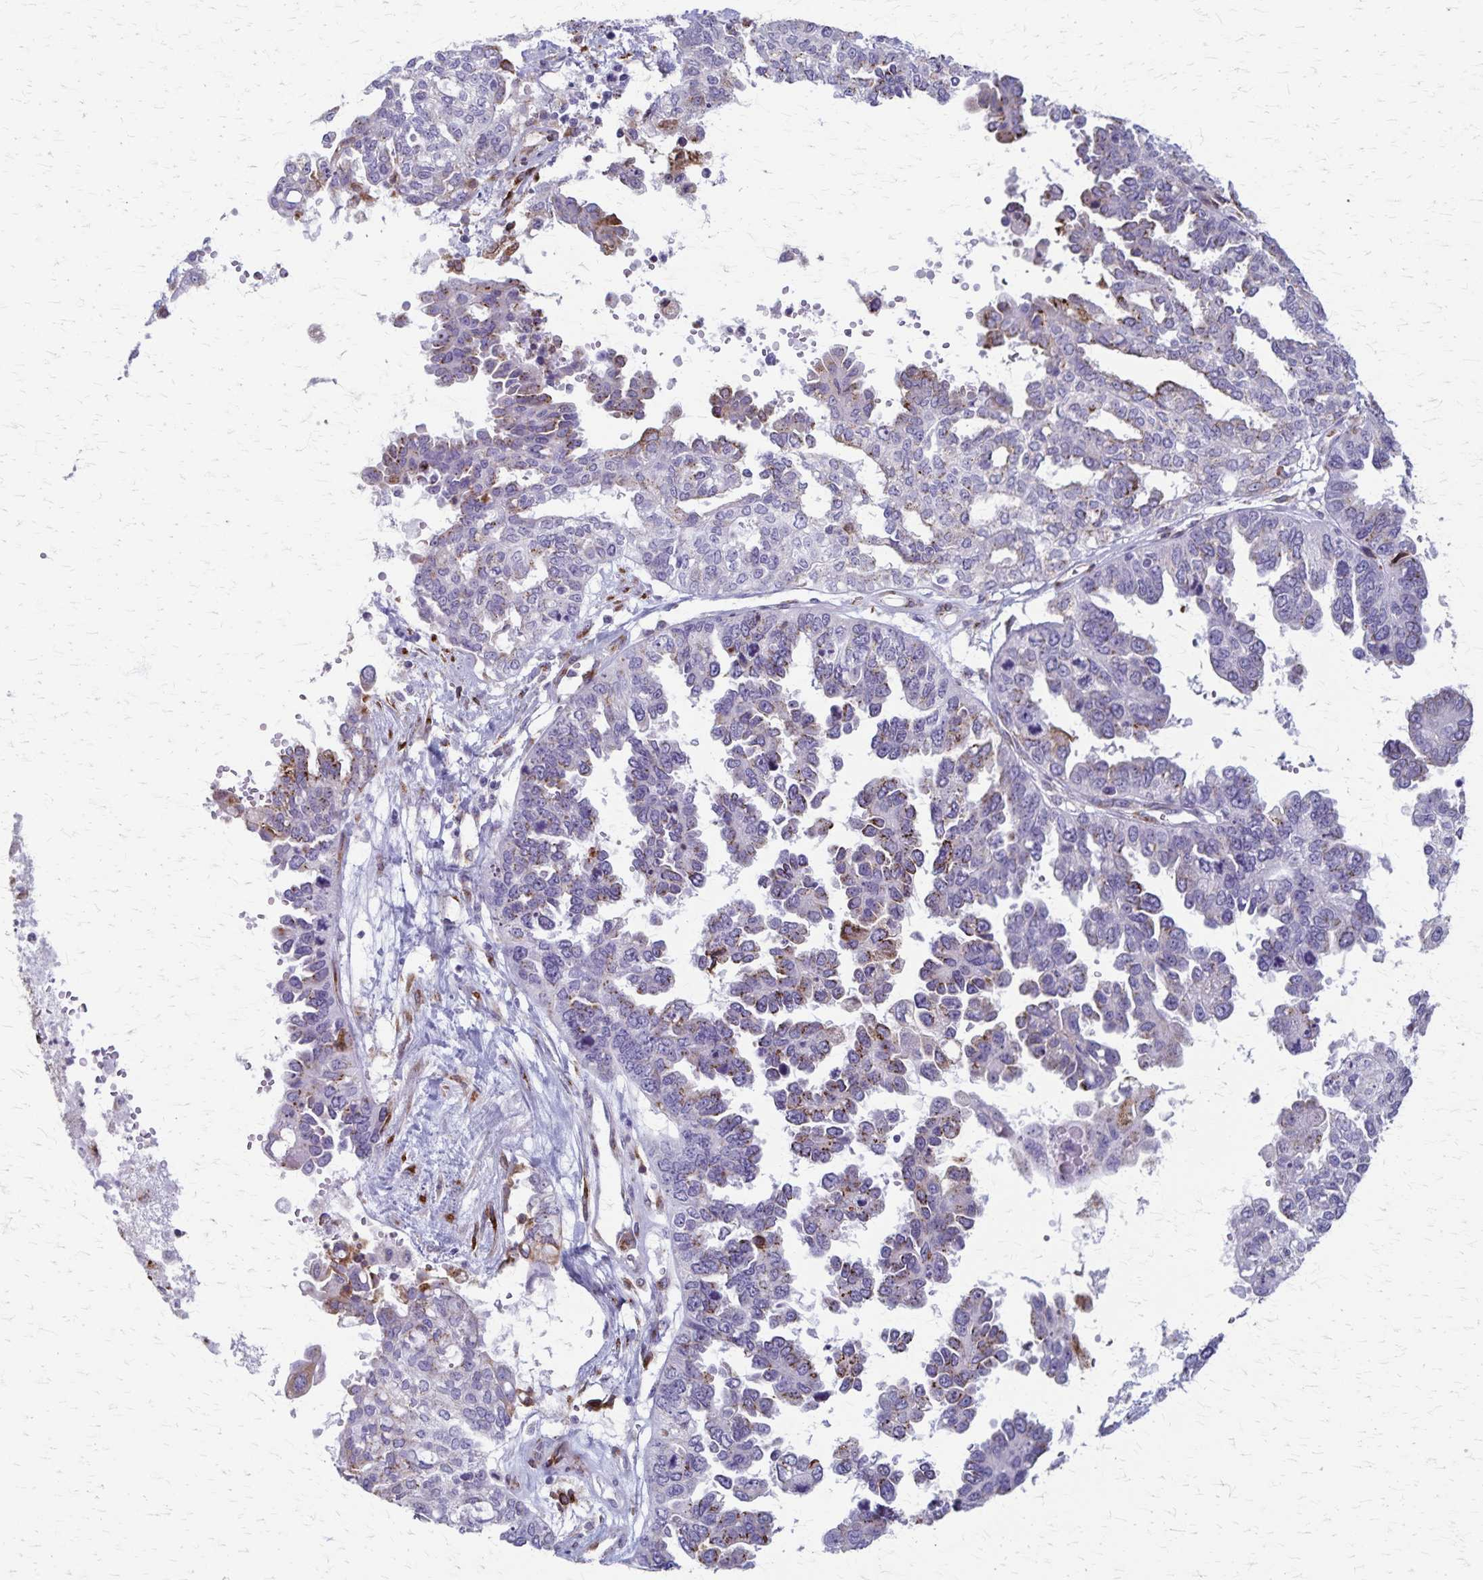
{"staining": {"intensity": "weak", "quantity": "<25%", "location": "cytoplasmic/membranous"}, "tissue": "ovarian cancer", "cell_type": "Tumor cells", "image_type": "cancer", "snomed": [{"axis": "morphology", "description": "Cystadenocarcinoma, serous, NOS"}, {"axis": "topography", "description": "Ovary"}], "caption": "Immunohistochemical staining of ovarian cancer demonstrates no significant positivity in tumor cells.", "gene": "MCFD2", "patient": {"sex": "female", "age": 53}}